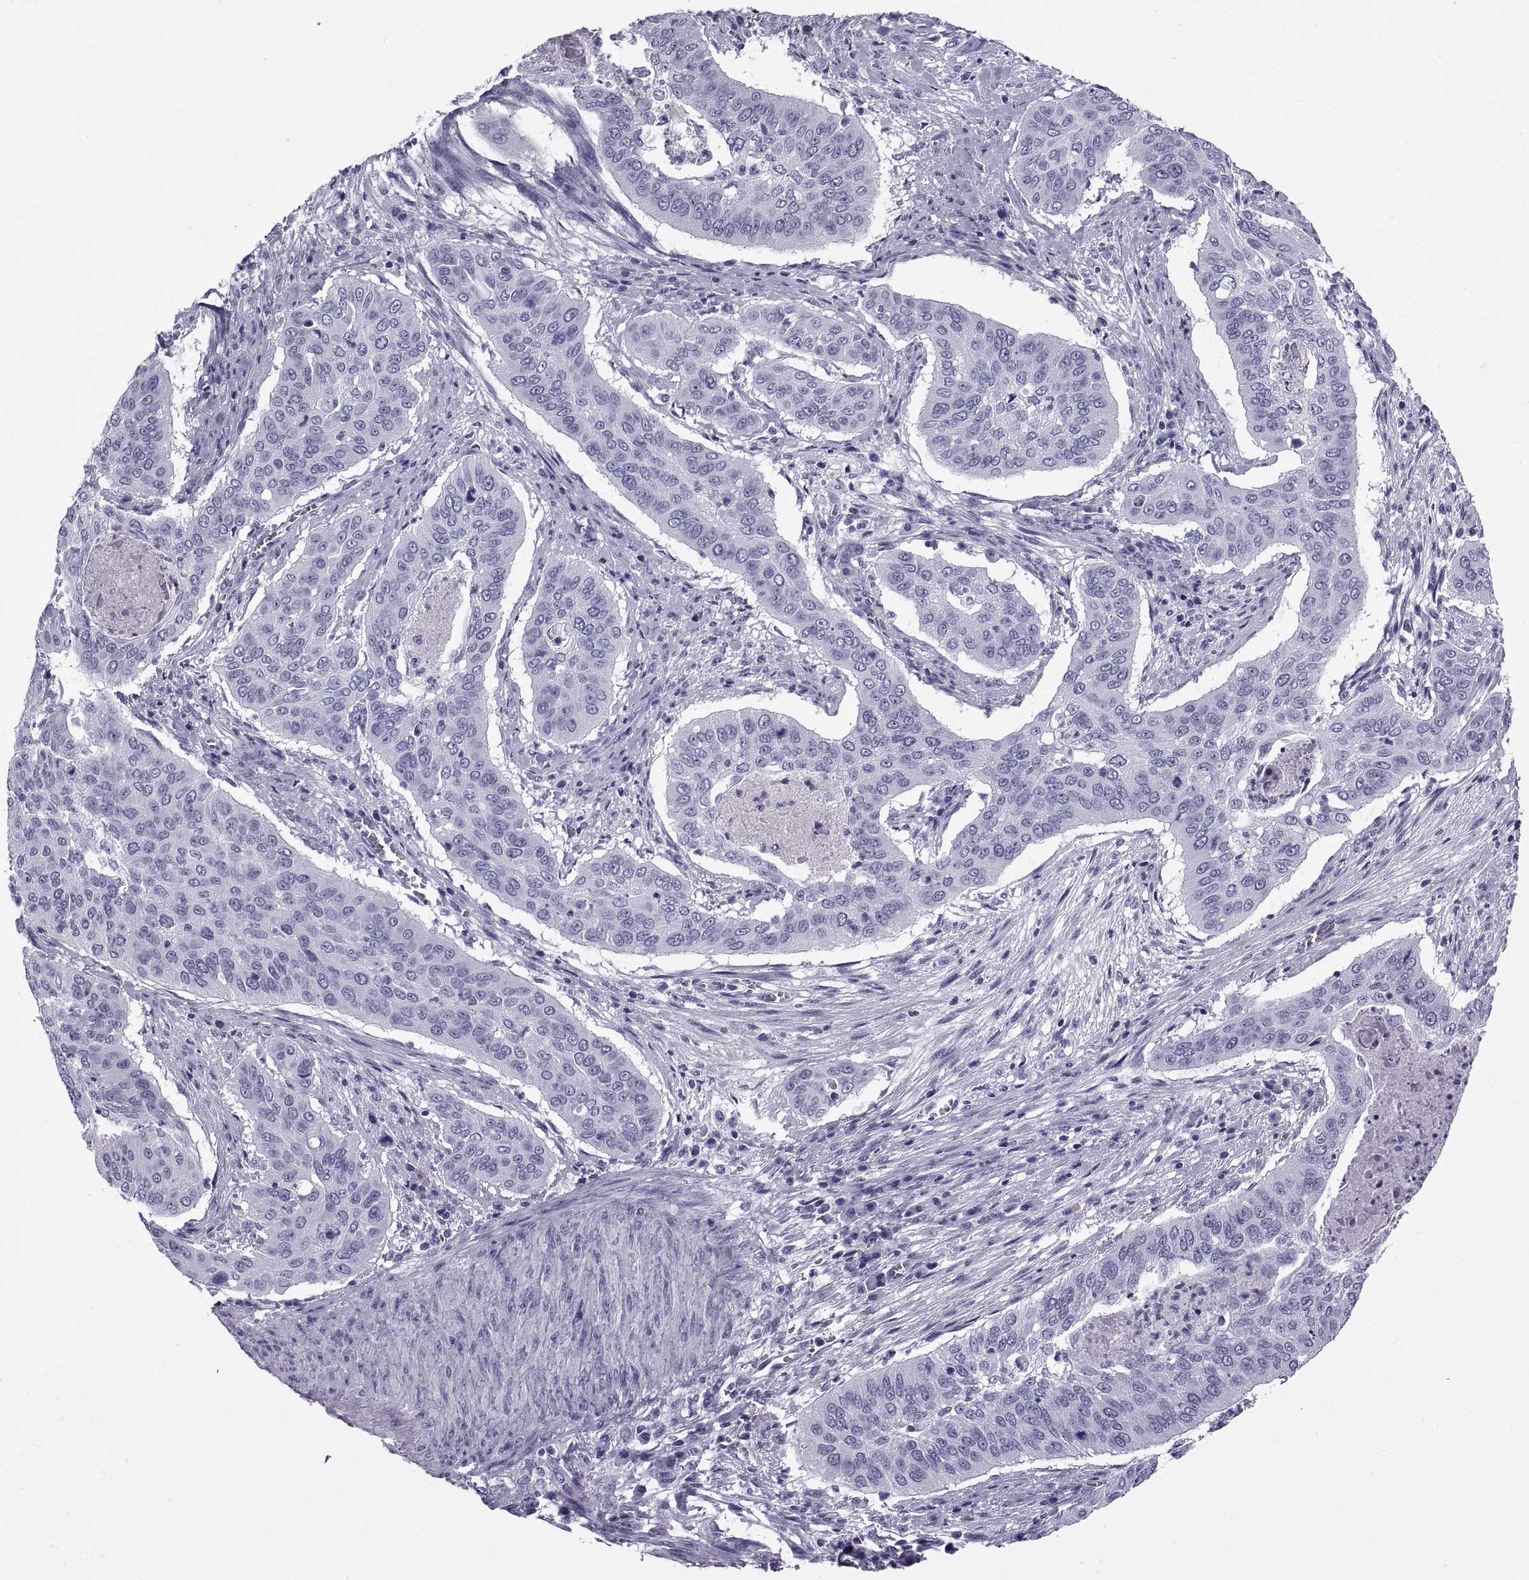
{"staining": {"intensity": "negative", "quantity": "none", "location": "none"}, "tissue": "cervical cancer", "cell_type": "Tumor cells", "image_type": "cancer", "snomed": [{"axis": "morphology", "description": "Squamous cell carcinoma, NOS"}, {"axis": "topography", "description": "Cervix"}], "caption": "High magnification brightfield microscopy of cervical cancer stained with DAB (brown) and counterstained with hematoxylin (blue): tumor cells show no significant expression. (DAB (3,3'-diaminobenzidine) immunohistochemistry (IHC), high magnification).", "gene": "NPTX2", "patient": {"sex": "female", "age": 39}}